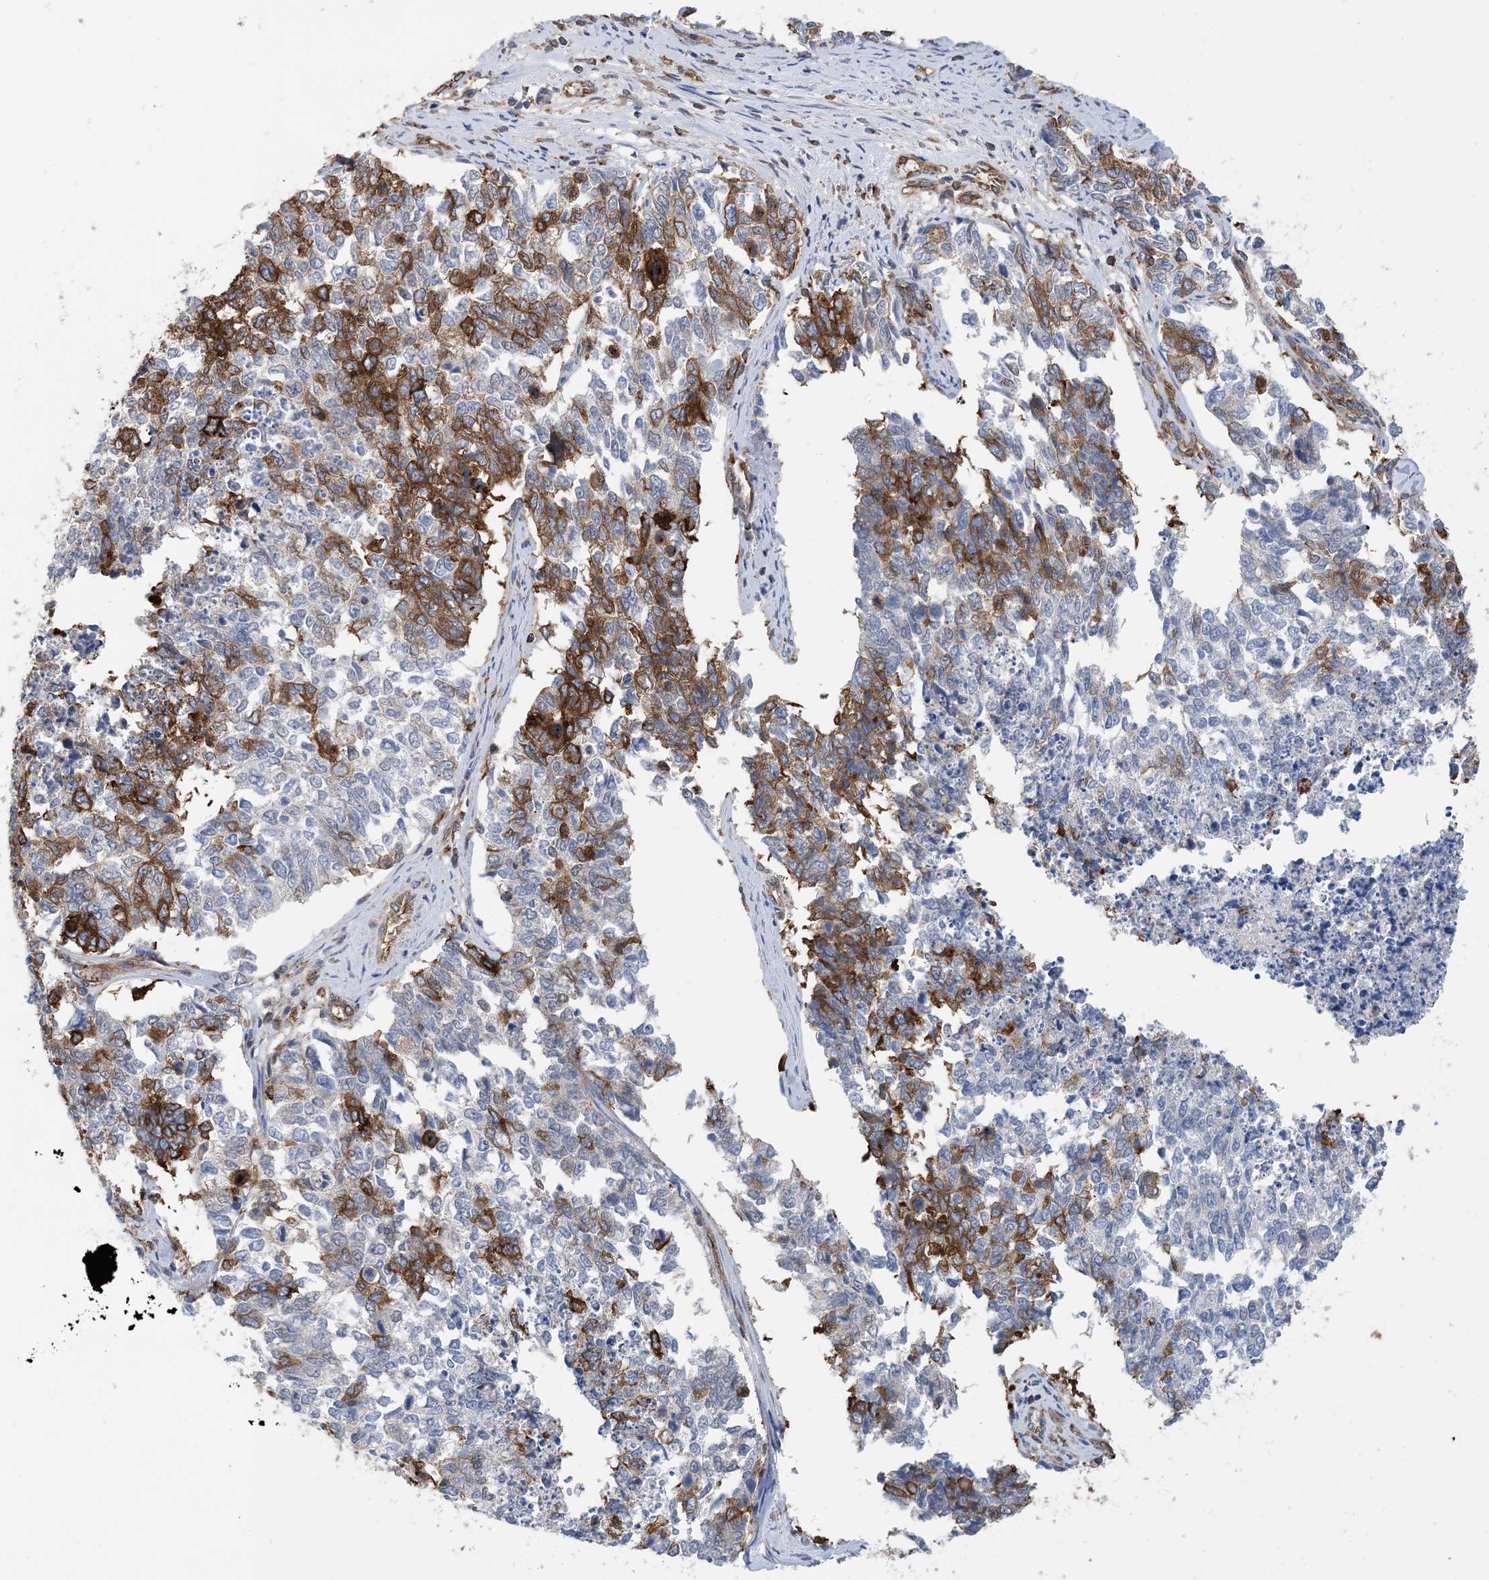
{"staining": {"intensity": "moderate", "quantity": "25%-75%", "location": "cytoplasmic/membranous"}, "tissue": "cervical cancer", "cell_type": "Tumor cells", "image_type": "cancer", "snomed": [{"axis": "morphology", "description": "Squamous cell carcinoma, NOS"}, {"axis": "topography", "description": "Cervix"}], "caption": "A photomicrograph of human cervical squamous cell carcinoma stained for a protein displays moderate cytoplasmic/membranous brown staining in tumor cells.", "gene": "DYNC1LI1", "patient": {"sex": "female", "age": 63}}